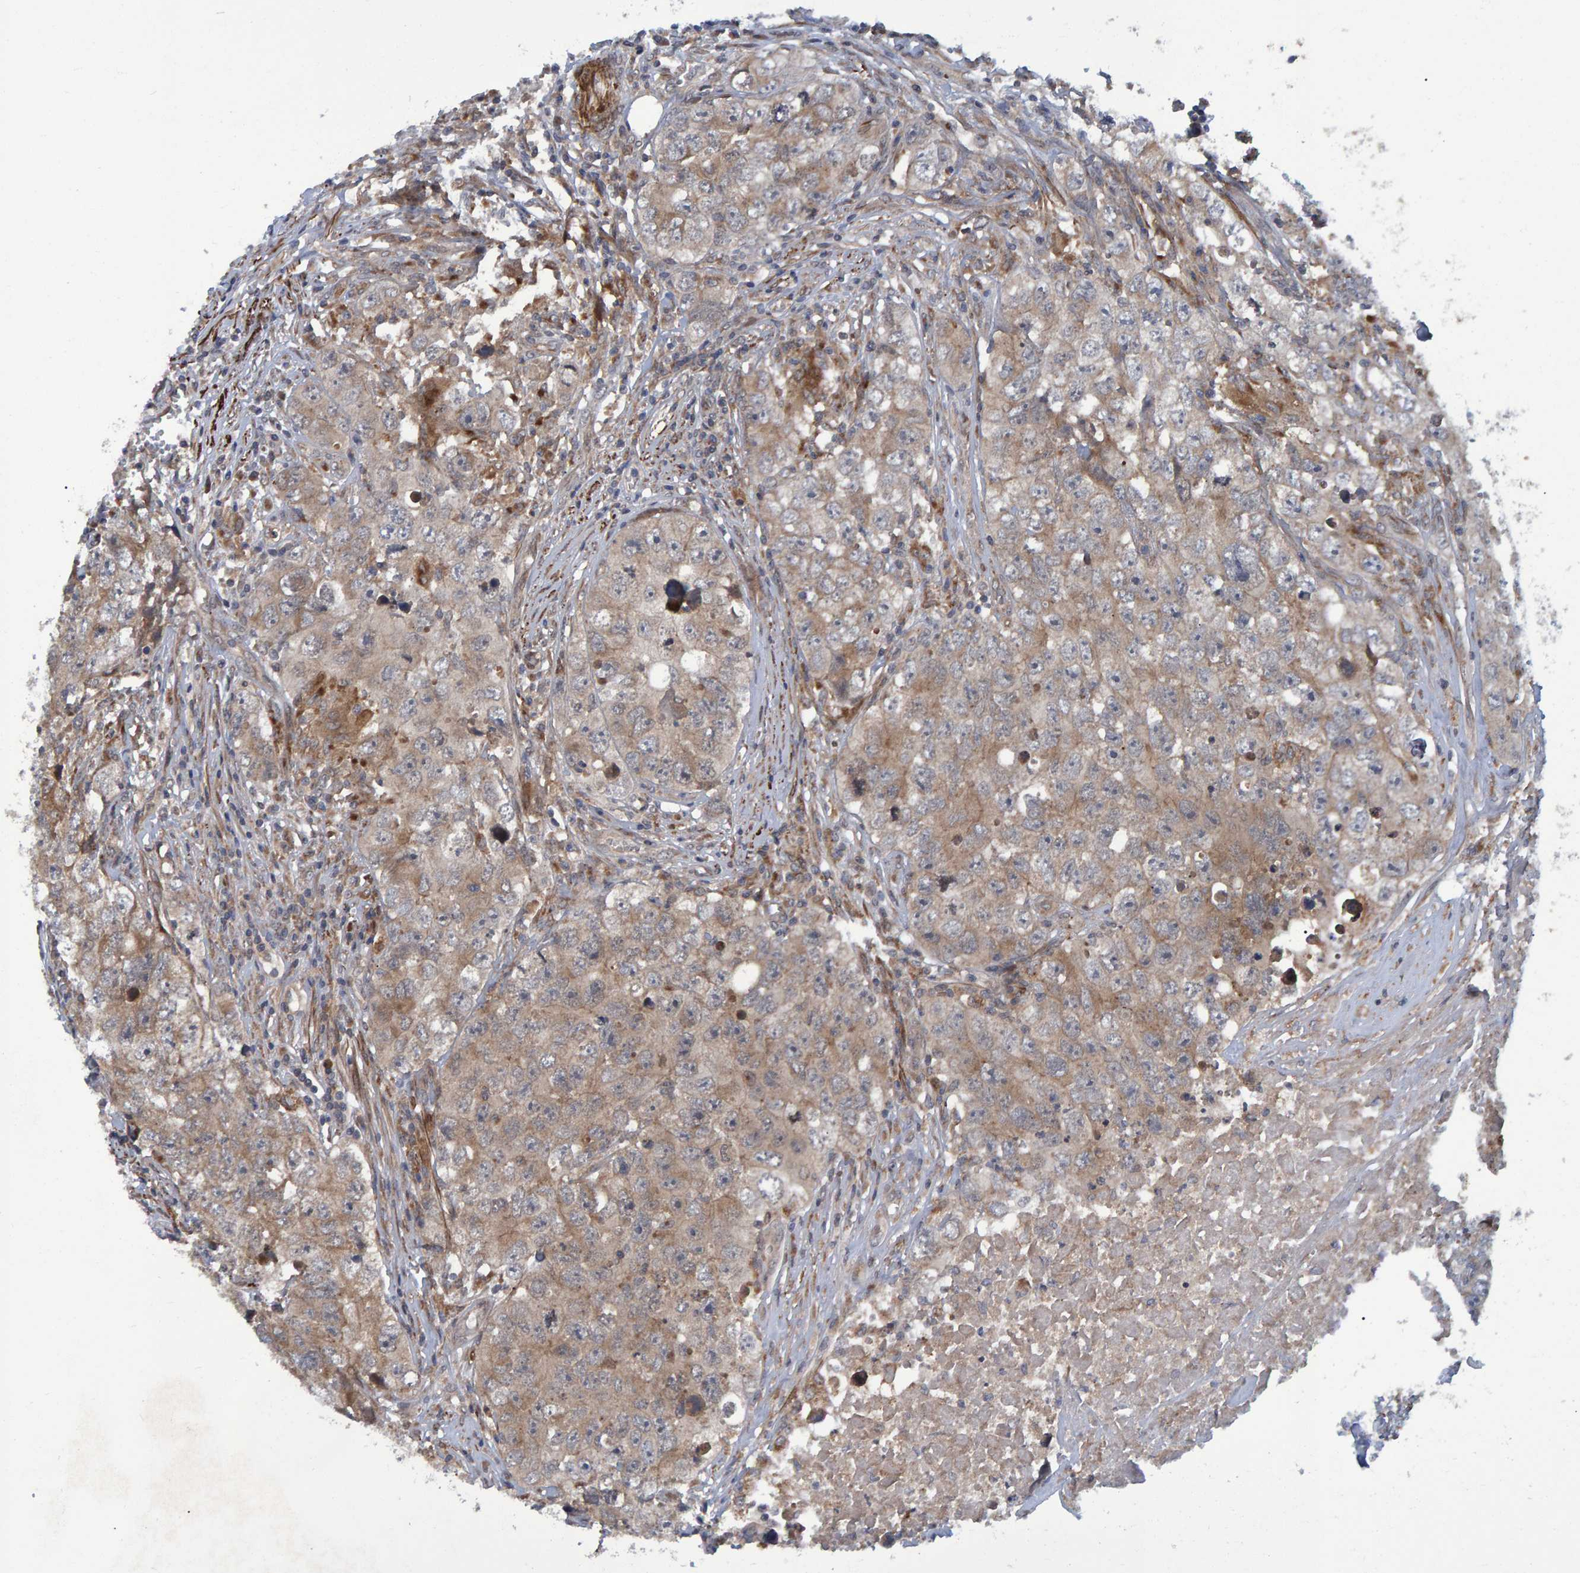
{"staining": {"intensity": "weak", "quantity": ">75%", "location": "cytoplasmic/membranous"}, "tissue": "testis cancer", "cell_type": "Tumor cells", "image_type": "cancer", "snomed": [{"axis": "morphology", "description": "Seminoma, NOS"}, {"axis": "morphology", "description": "Carcinoma, Embryonal, NOS"}, {"axis": "topography", "description": "Testis"}], "caption": "This image demonstrates IHC staining of human testis seminoma, with low weak cytoplasmic/membranous expression in approximately >75% of tumor cells.", "gene": "ATP6V1H", "patient": {"sex": "male", "age": 43}}